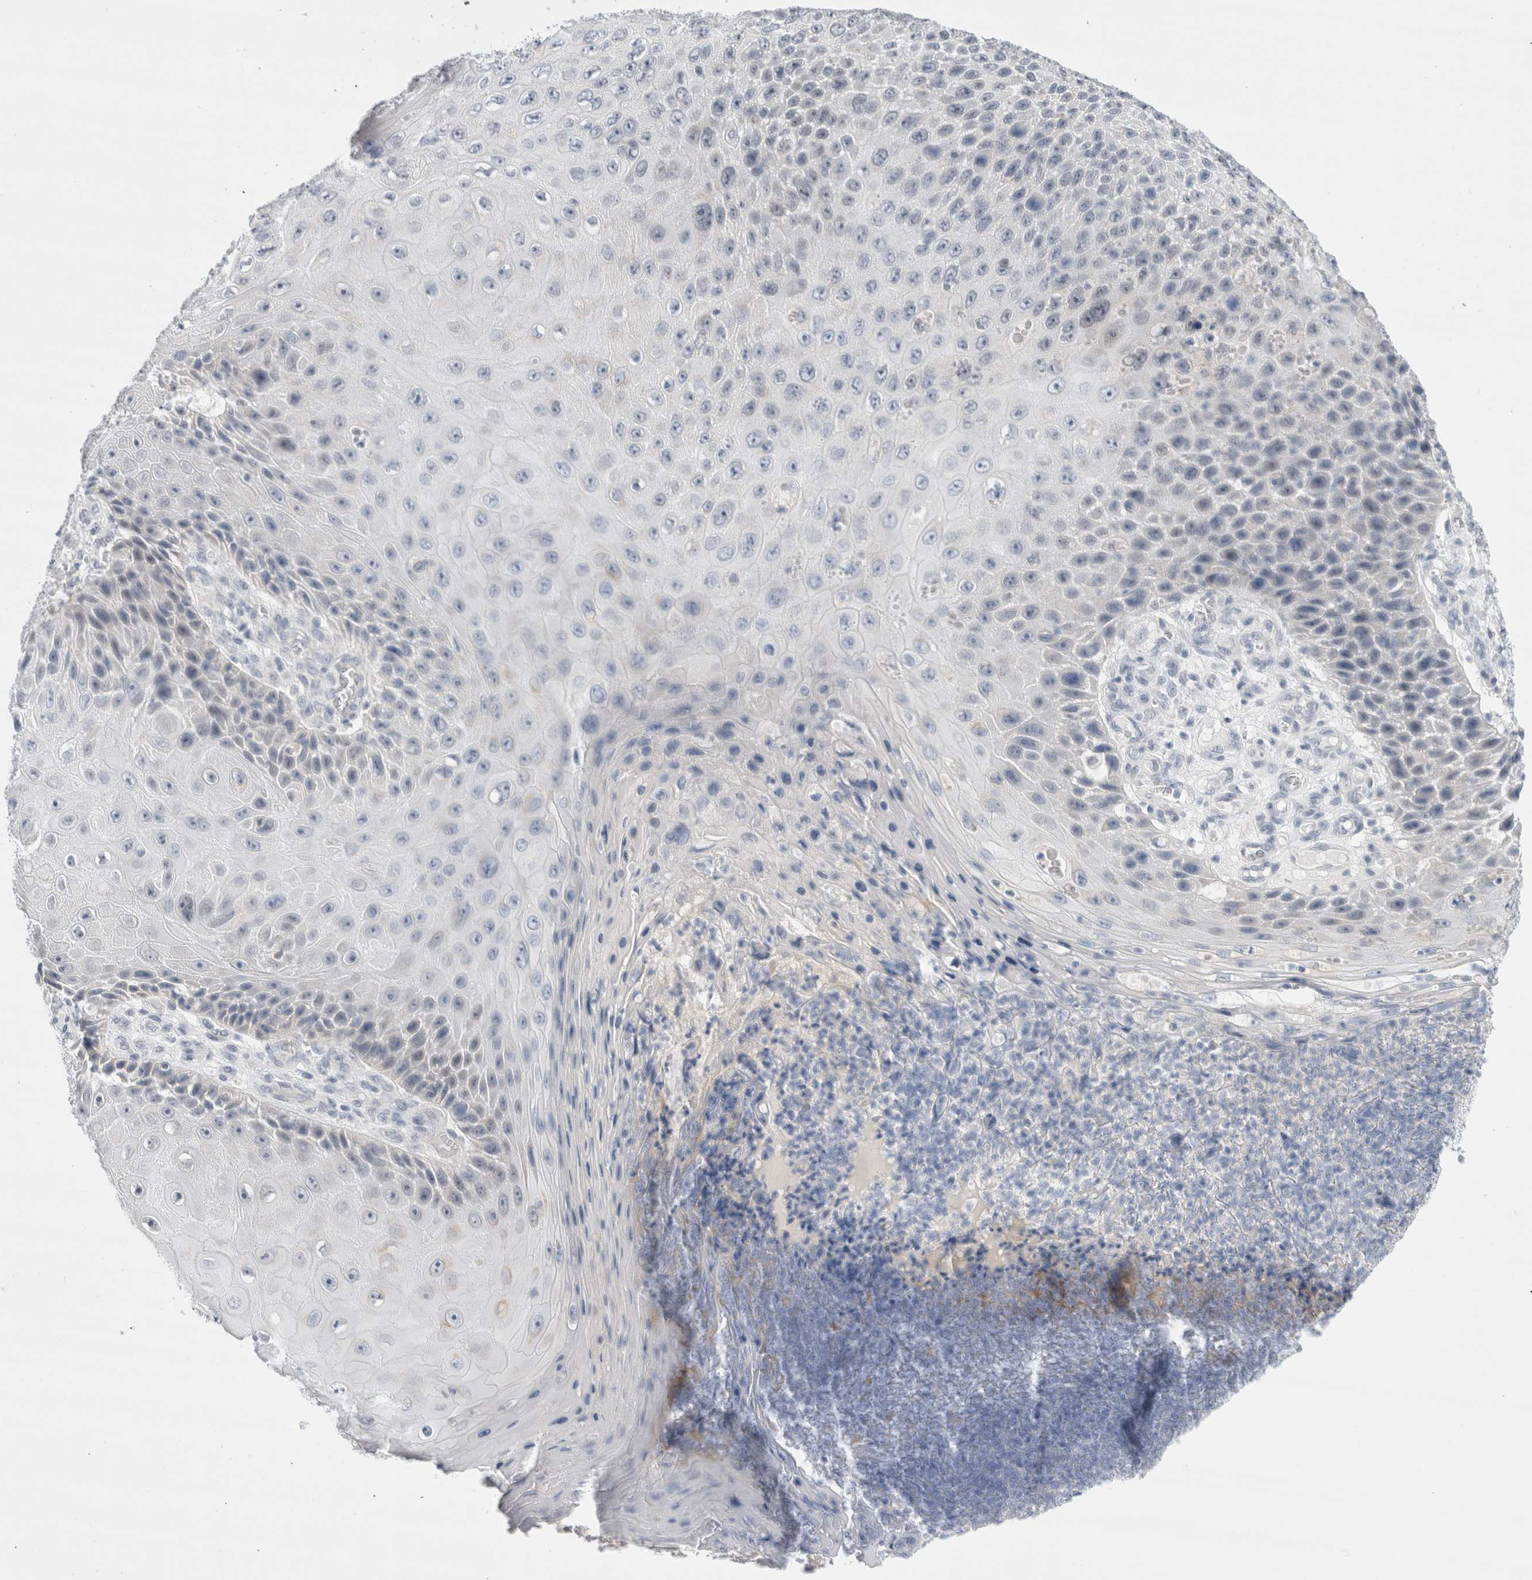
{"staining": {"intensity": "negative", "quantity": "none", "location": "none"}, "tissue": "skin cancer", "cell_type": "Tumor cells", "image_type": "cancer", "snomed": [{"axis": "morphology", "description": "Squamous cell carcinoma, NOS"}, {"axis": "topography", "description": "Skin"}], "caption": "Photomicrograph shows no significant protein staining in tumor cells of skin cancer.", "gene": "SLC22A12", "patient": {"sex": "female", "age": 88}}